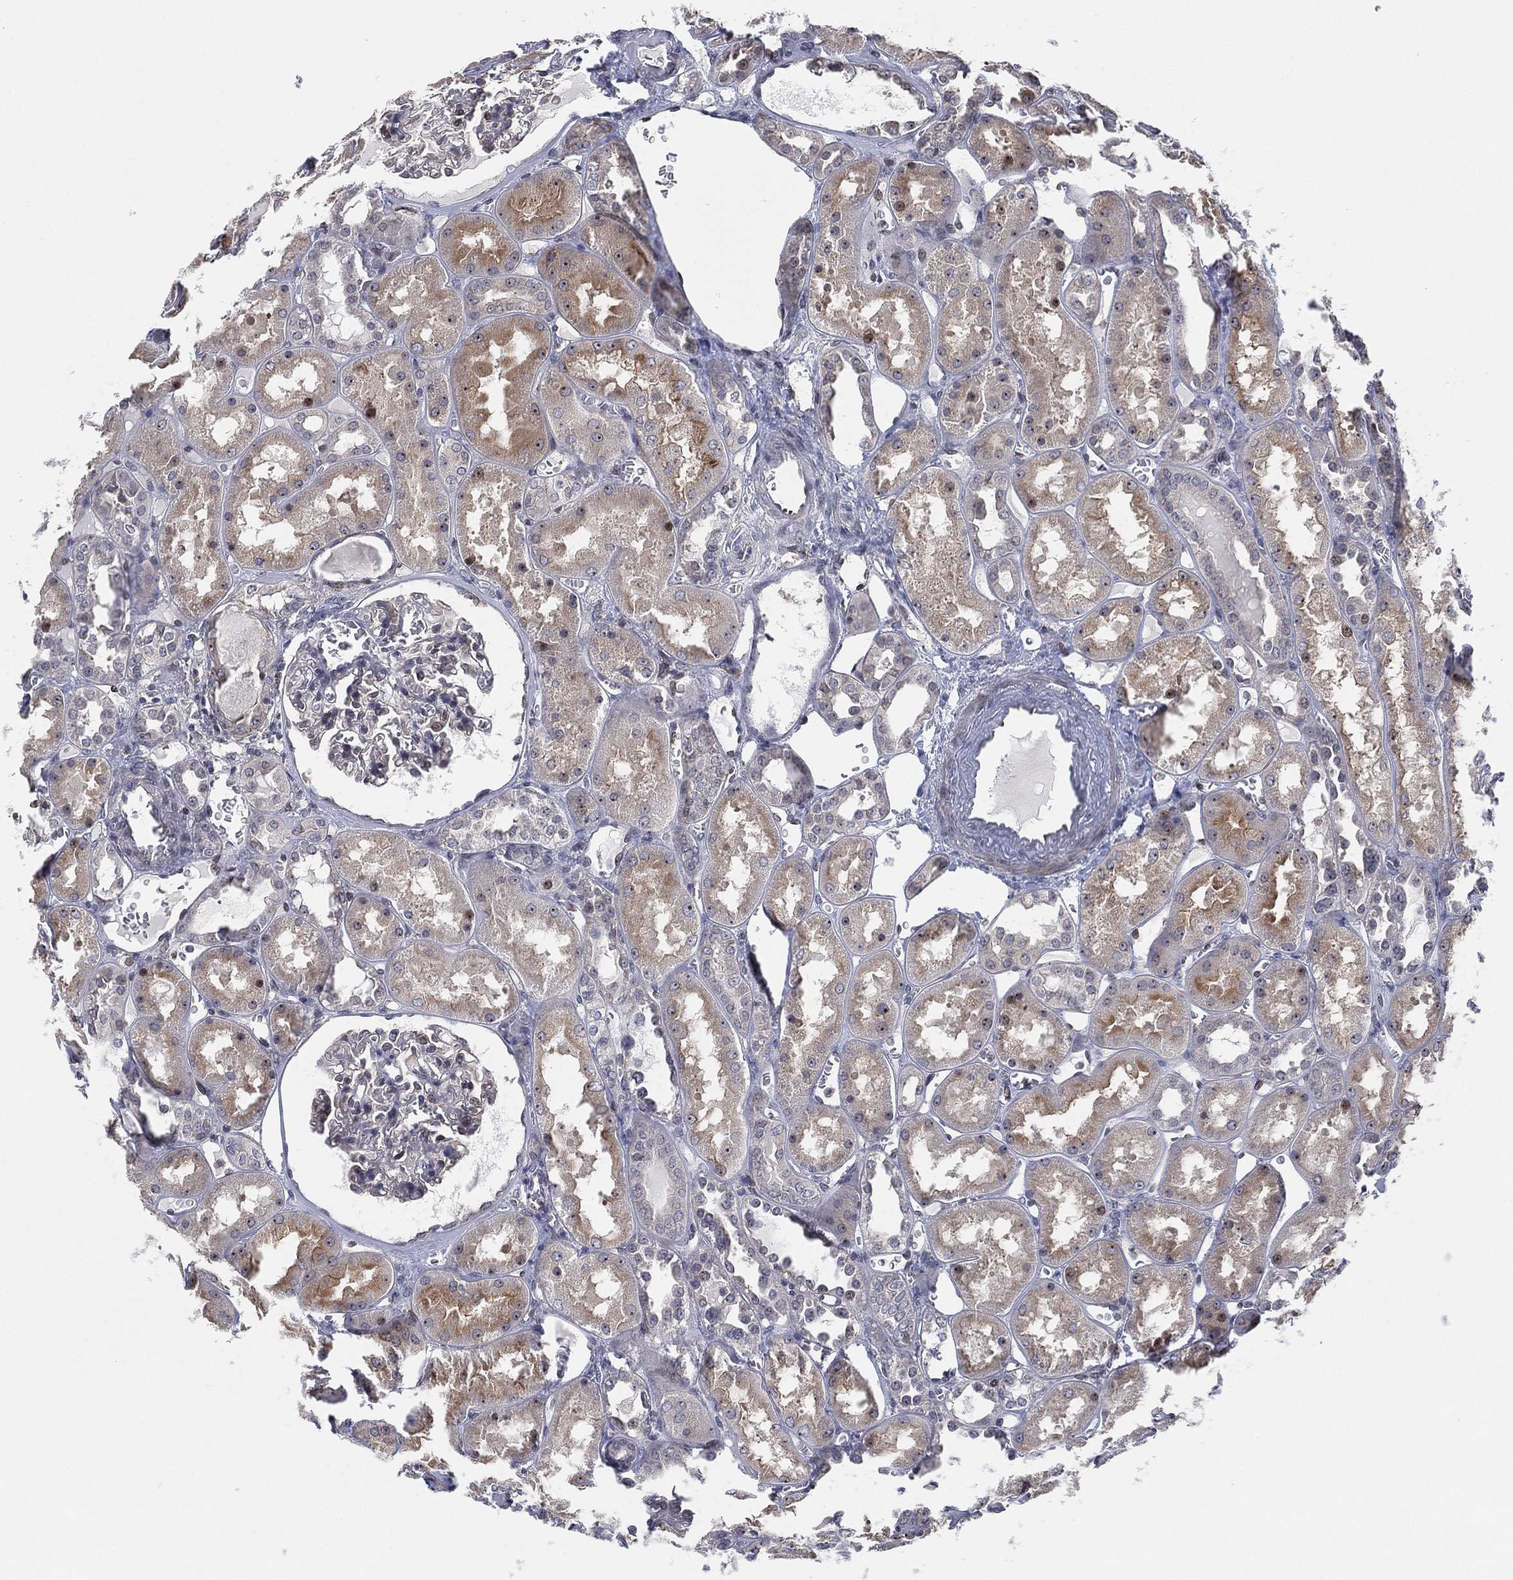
{"staining": {"intensity": "negative", "quantity": "none", "location": "none"}, "tissue": "kidney", "cell_type": "Cells in glomeruli", "image_type": "normal", "snomed": [{"axis": "morphology", "description": "Normal tissue, NOS"}, {"axis": "topography", "description": "Kidney"}], "caption": "DAB (3,3'-diaminobenzidine) immunohistochemical staining of benign human kidney shows no significant expression in cells in glomeruli. Brightfield microscopy of immunohistochemistry stained with DAB (brown) and hematoxylin (blue), captured at high magnification.", "gene": "TMCO1", "patient": {"sex": "male", "age": 73}}